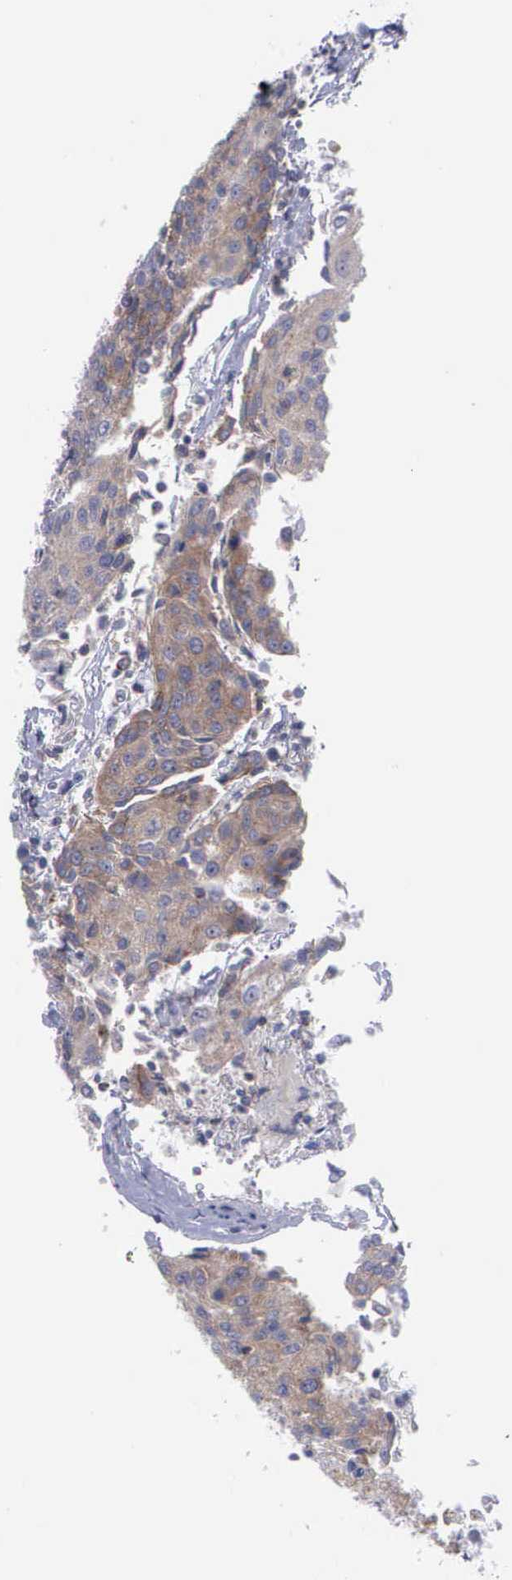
{"staining": {"intensity": "weak", "quantity": "25%-75%", "location": "cytoplasmic/membranous"}, "tissue": "urothelial cancer", "cell_type": "Tumor cells", "image_type": "cancer", "snomed": [{"axis": "morphology", "description": "Urothelial carcinoma, High grade"}, {"axis": "topography", "description": "Urinary bladder"}], "caption": "Human urothelial cancer stained with a protein marker exhibits weak staining in tumor cells.", "gene": "MICAL3", "patient": {"sex": "female", "age": 85}}